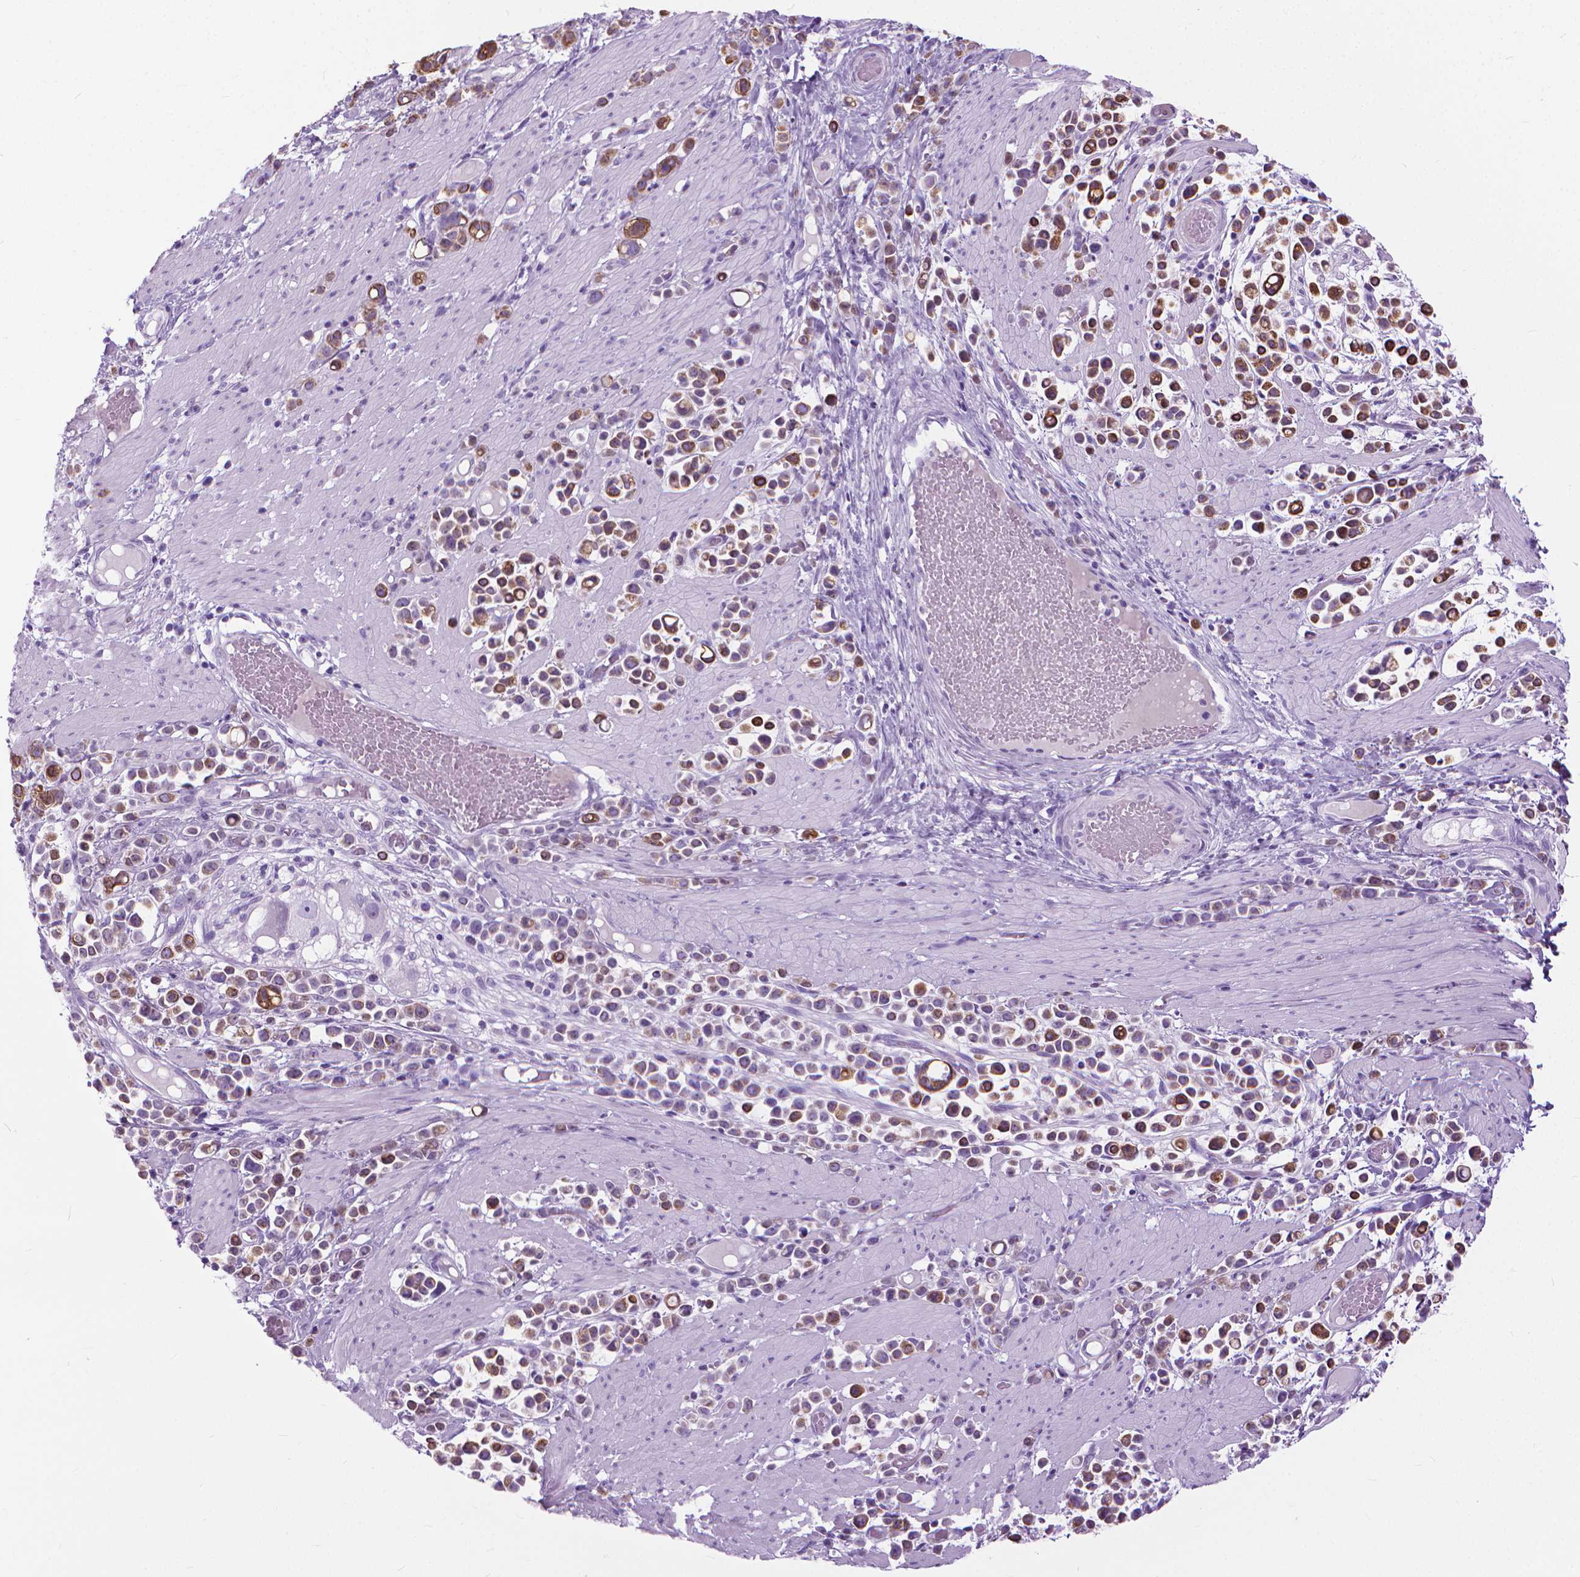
{"staining": {"intensity": "strong", "quantity": ">75%", "location": "cytoplasmic/membranous"}, "tissue": "stomach cancer", "cell_type": "Tumor cells", "image_type": "cancer", "snomed": [{"axis": "morphology", "description": "Adenocarcinoma, NOS"}, {"axis": "topography", "description": "Stomach"}], "caption": "Immunohistochemical staining of human stomach adenocarcinoma exhibits high levels of strong cytoplasmic/membranous staining in approximately >75% of tumor cells.", "gene": "HTR2B", "patient": {"sex": "male", "age": 82}}